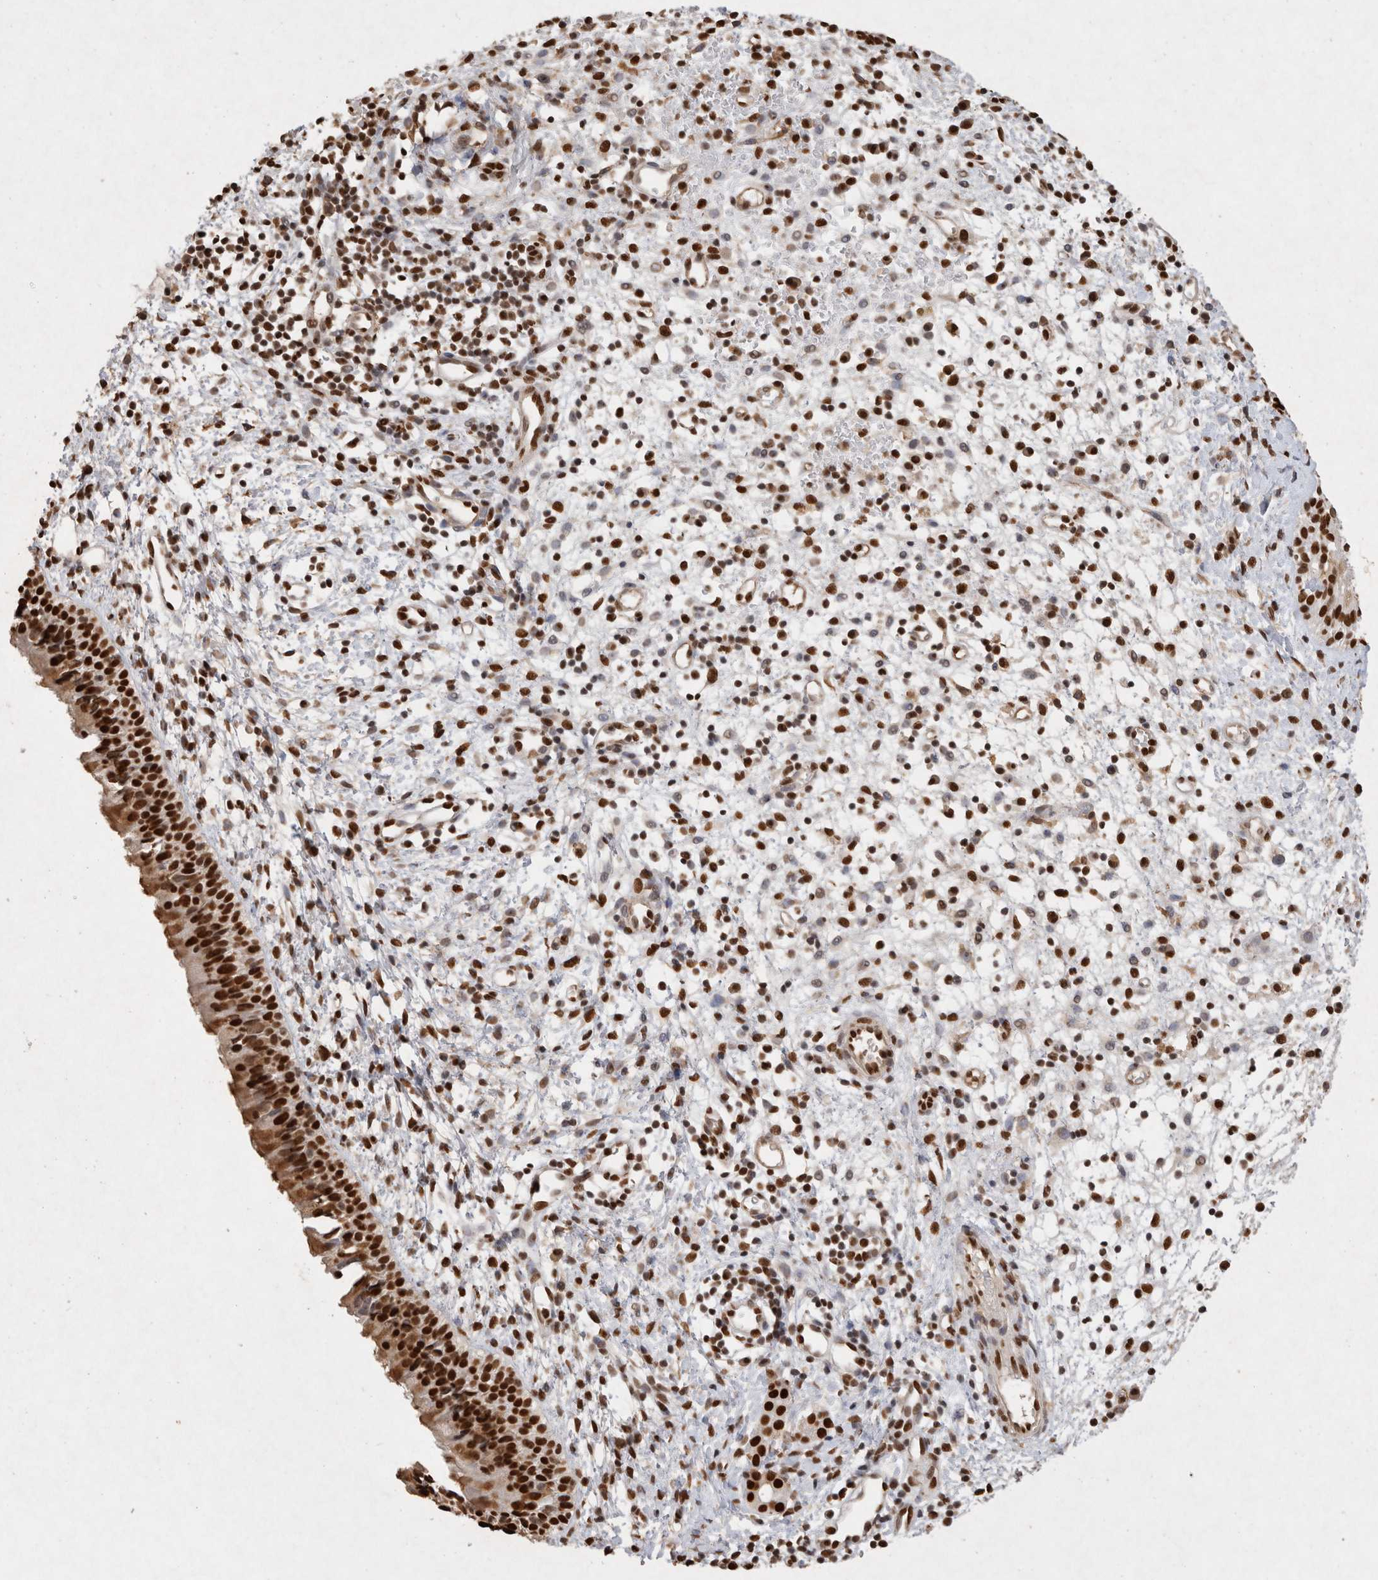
{"staining": {"intensity": "strong", "quantity": ">75%", "location": "nuclear"}, "tissue": "nasopharynx", "cell_type": "Respiratory epithelial cells", "image_type": "normal", "snomed": [{"axis": "morphology", "description": "Normal tissue, NOS"}, {"axis": "topography", "description": "Nasopharynx"}], "caption": "The immunohistochemical stain labels strong nuclear positivity in respiratory epithelial cells of unremarkable nasopharynx.", "gene": "HDGF", "patient": {"sex": "male", "age": 22}}